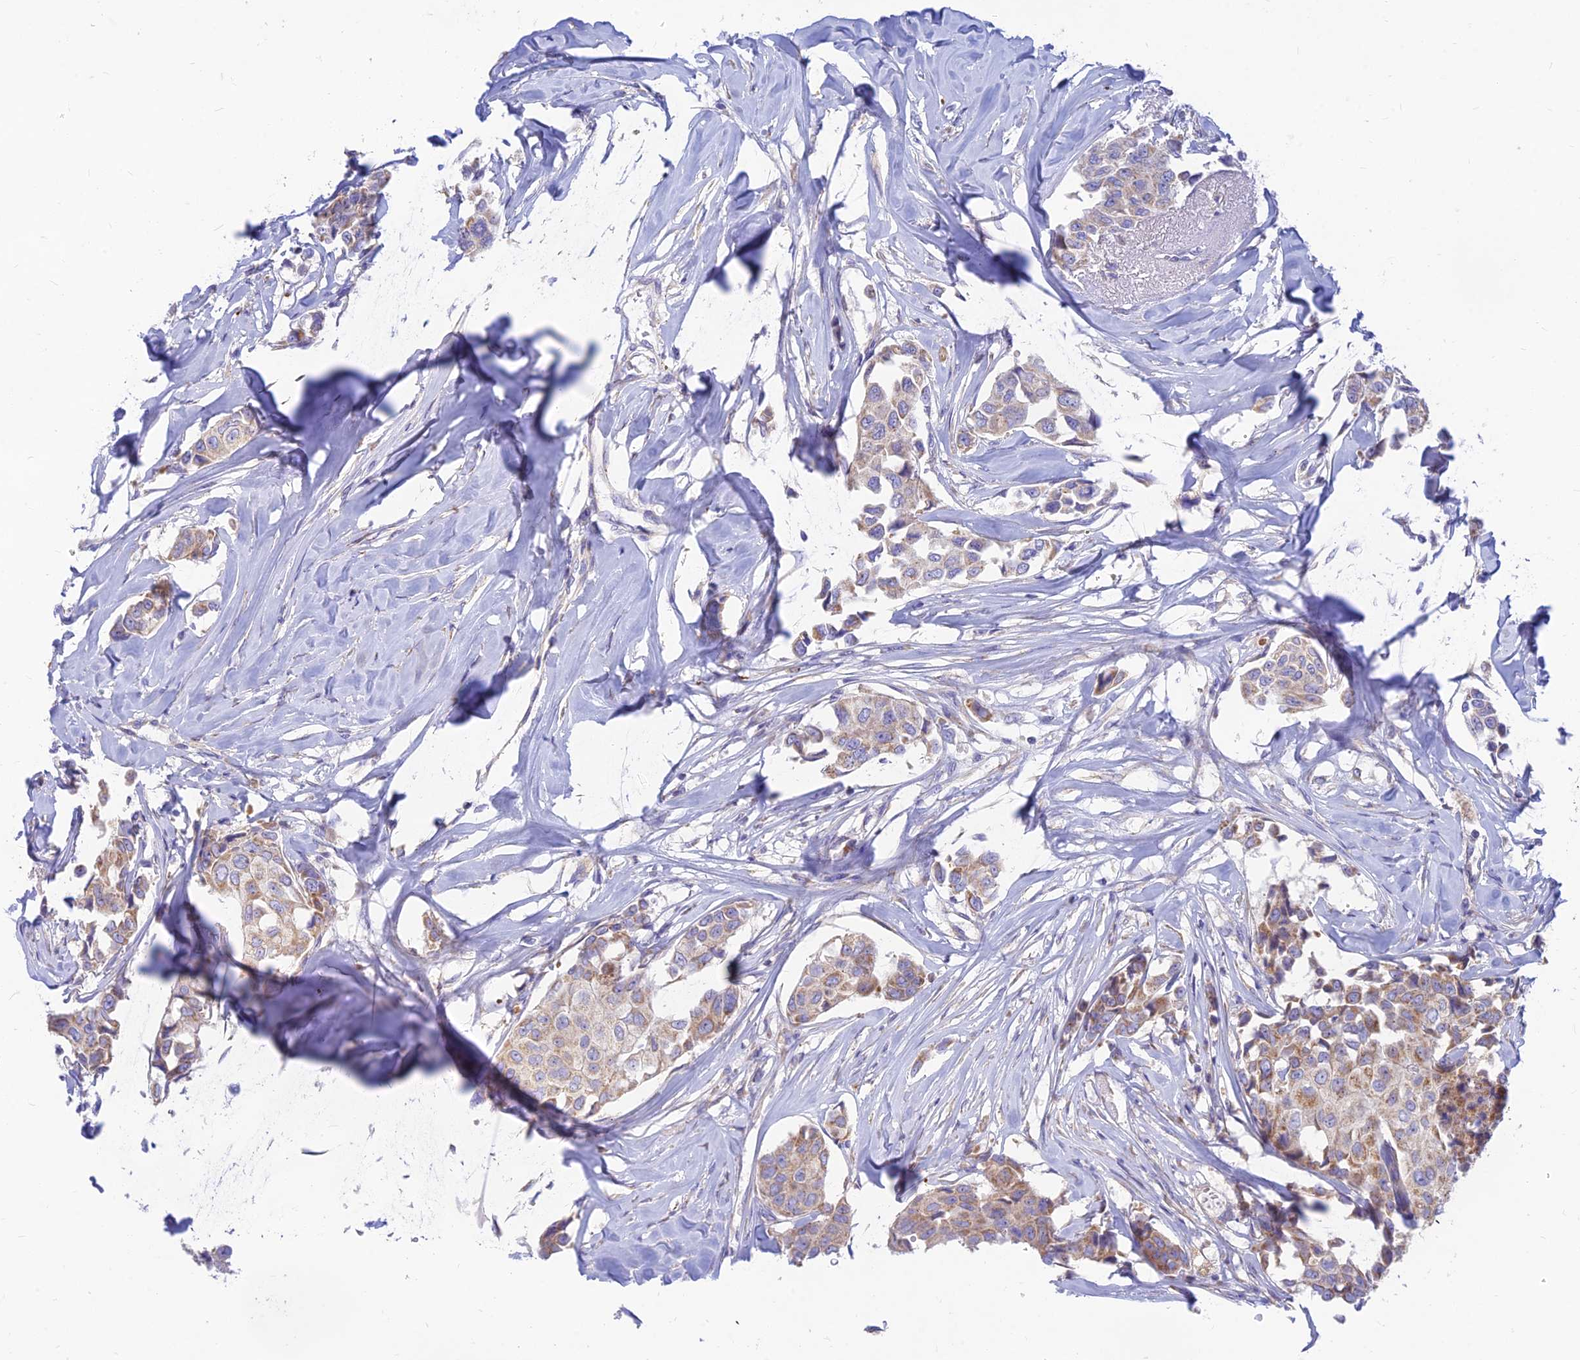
{"staining": {"intensity": "moderate", "quantity": "<25%", "location": "cytoplasmic/membranous"}, "tissue": "breast cancer", "cell_type": "Tumor cells", "image_type": "cancer", "snomed": [{"axis": "morphology", "description": "Duct carcinoma"}, {"axis": "topography", "description": "Breast"}], "caption": "Approximately <25% of tumor cells in intraductal carcinoma (breast) reveal moderate cytoplasmic/membranous protein expression as visualized by brown immunohistochemical staining.", "gene": "TMEM30B", "patient": {"sex": "female", "age": 80}}